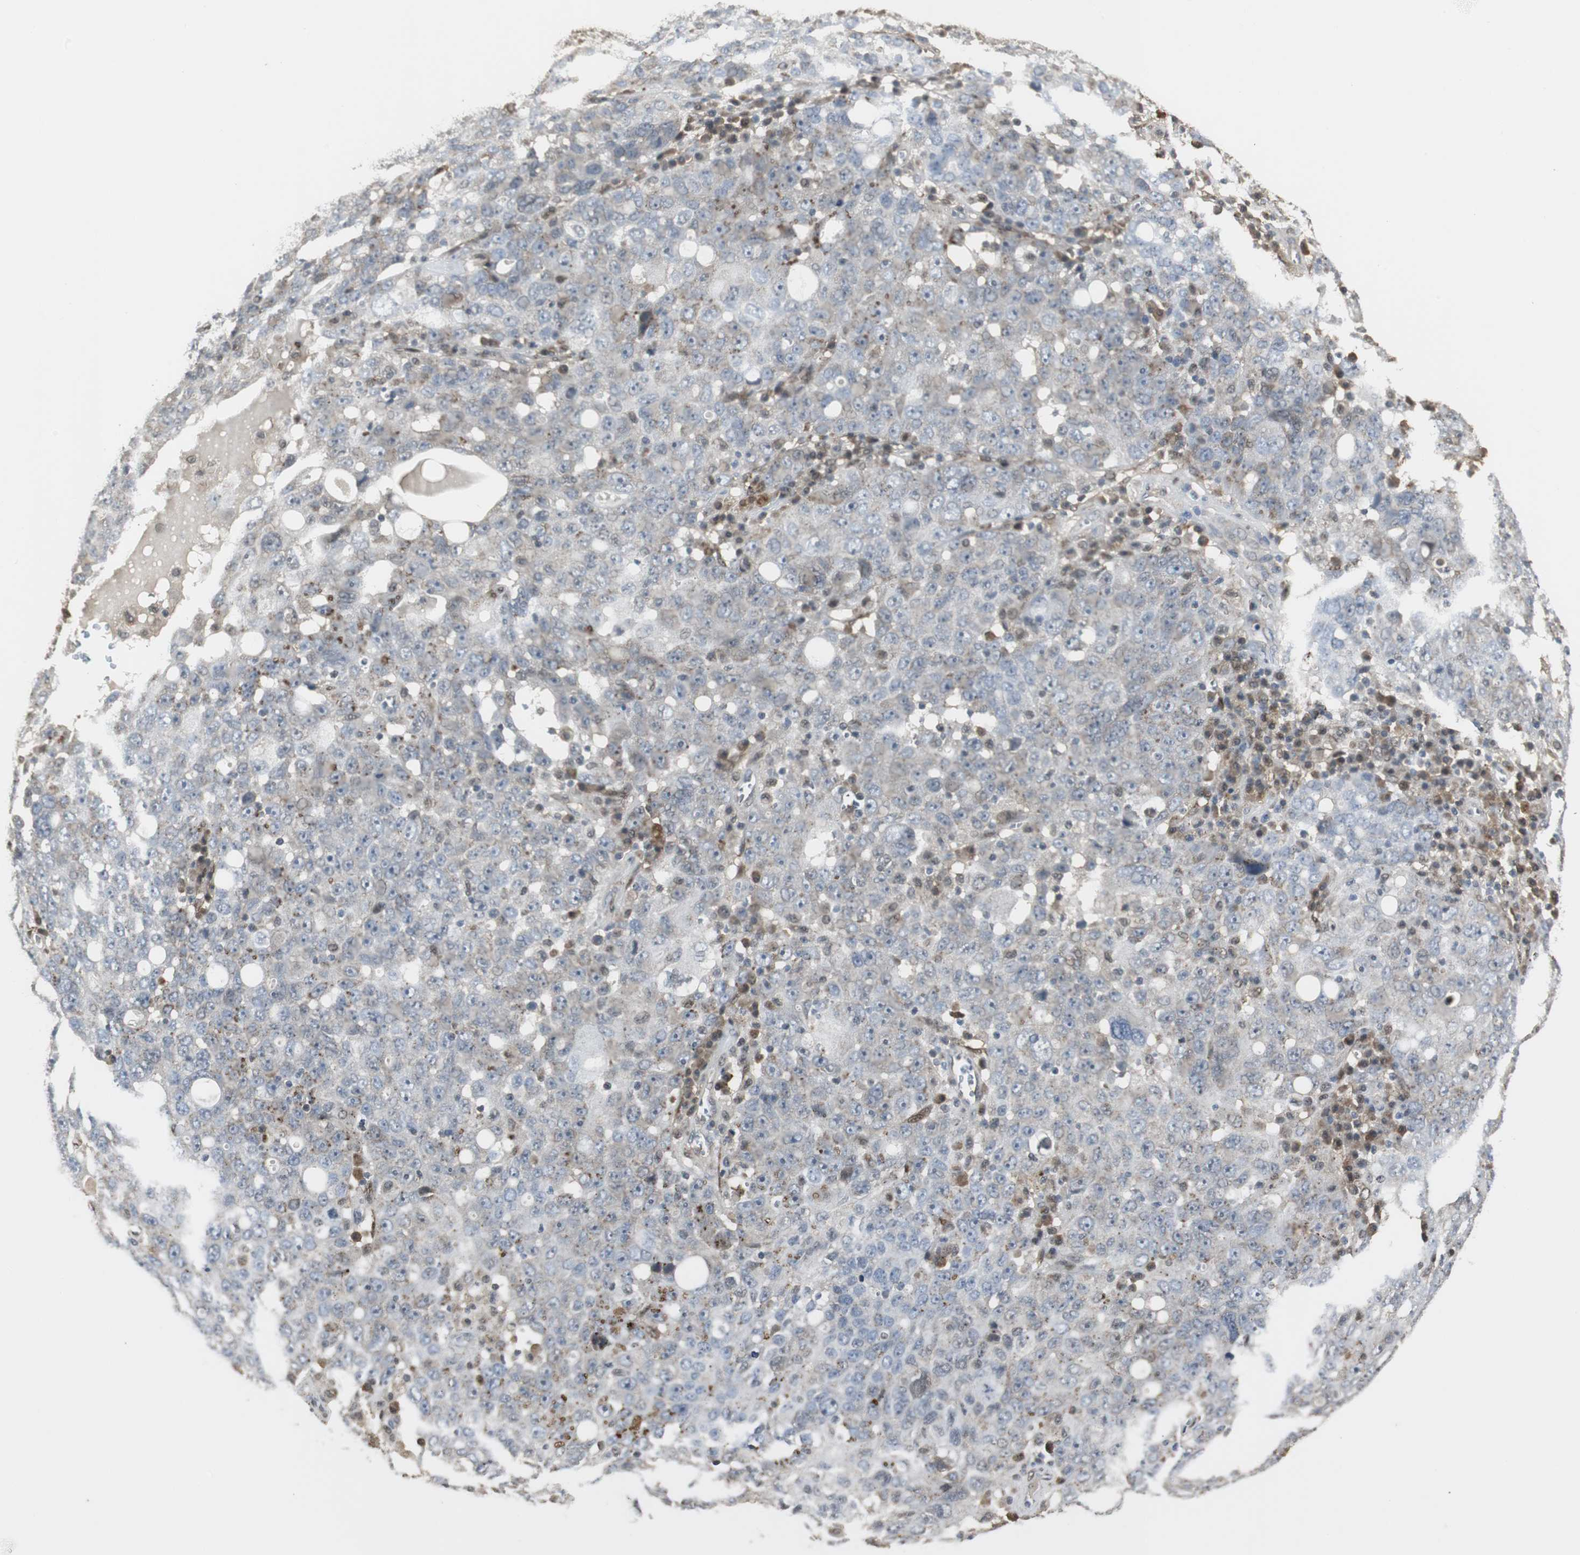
{"staining": {"intensity": "weak", "quantity": "25%-75%", "location": "cytoplasmic/membranous"}, "tissue": "ovarian cancer", "cell_type": "Tumor cells", "image_type": "cancer", "snomed": [{"axis": "morphology", "description": "Carcinoma, endometroid"}, {"axis": "topography", "description": "Ovary"}], "caption": "DAB immunohistochemical staining of human endometroid carcinoma (ovarian) demonstrates weak cytoplasmic/membranous protein expression in about 25%-75% of tumor cells.", "gene": "PLIN3", "patient": {"sex": "female", "age": 62}}